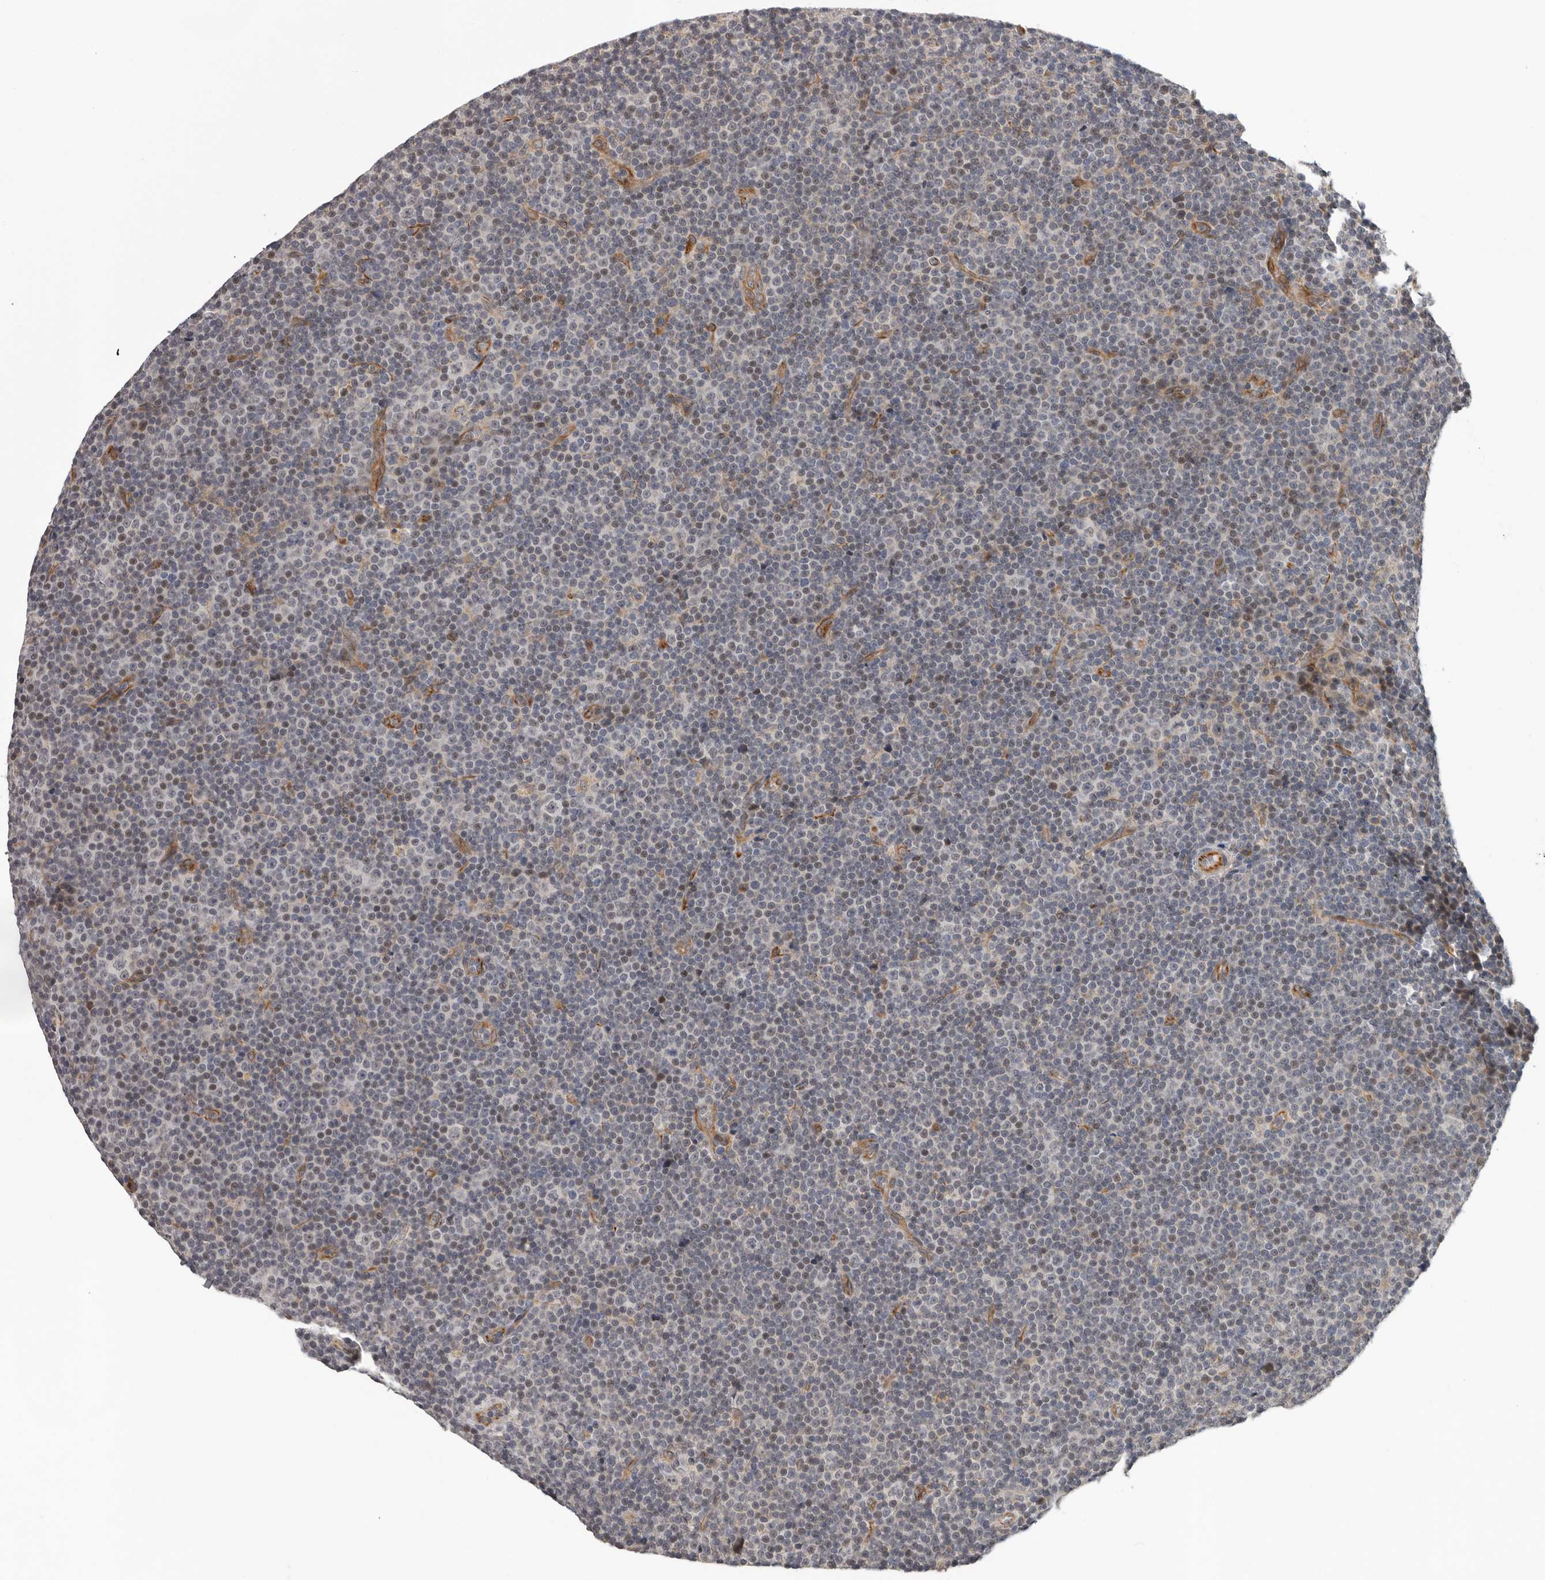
{"staining": {"intensity": "weak", "quantity": "25%-75%", "location": "nuclear"}, "tissue": "lymphoma", "cell_type": "Tumor cells", "image_type": "cancer", "snomed": [{"axis": "morphology", "description": "Malignant lymphoma, non-Hodgkin's type, Low grade"}, {"axis": "topography", "description": "Lymph node"}], "caption": "Lymphoma stained with a protein marker exhibits weak staining in tumor cells.", "gene": "RNF157", "patient": {"sex": "female", "age": 67}}